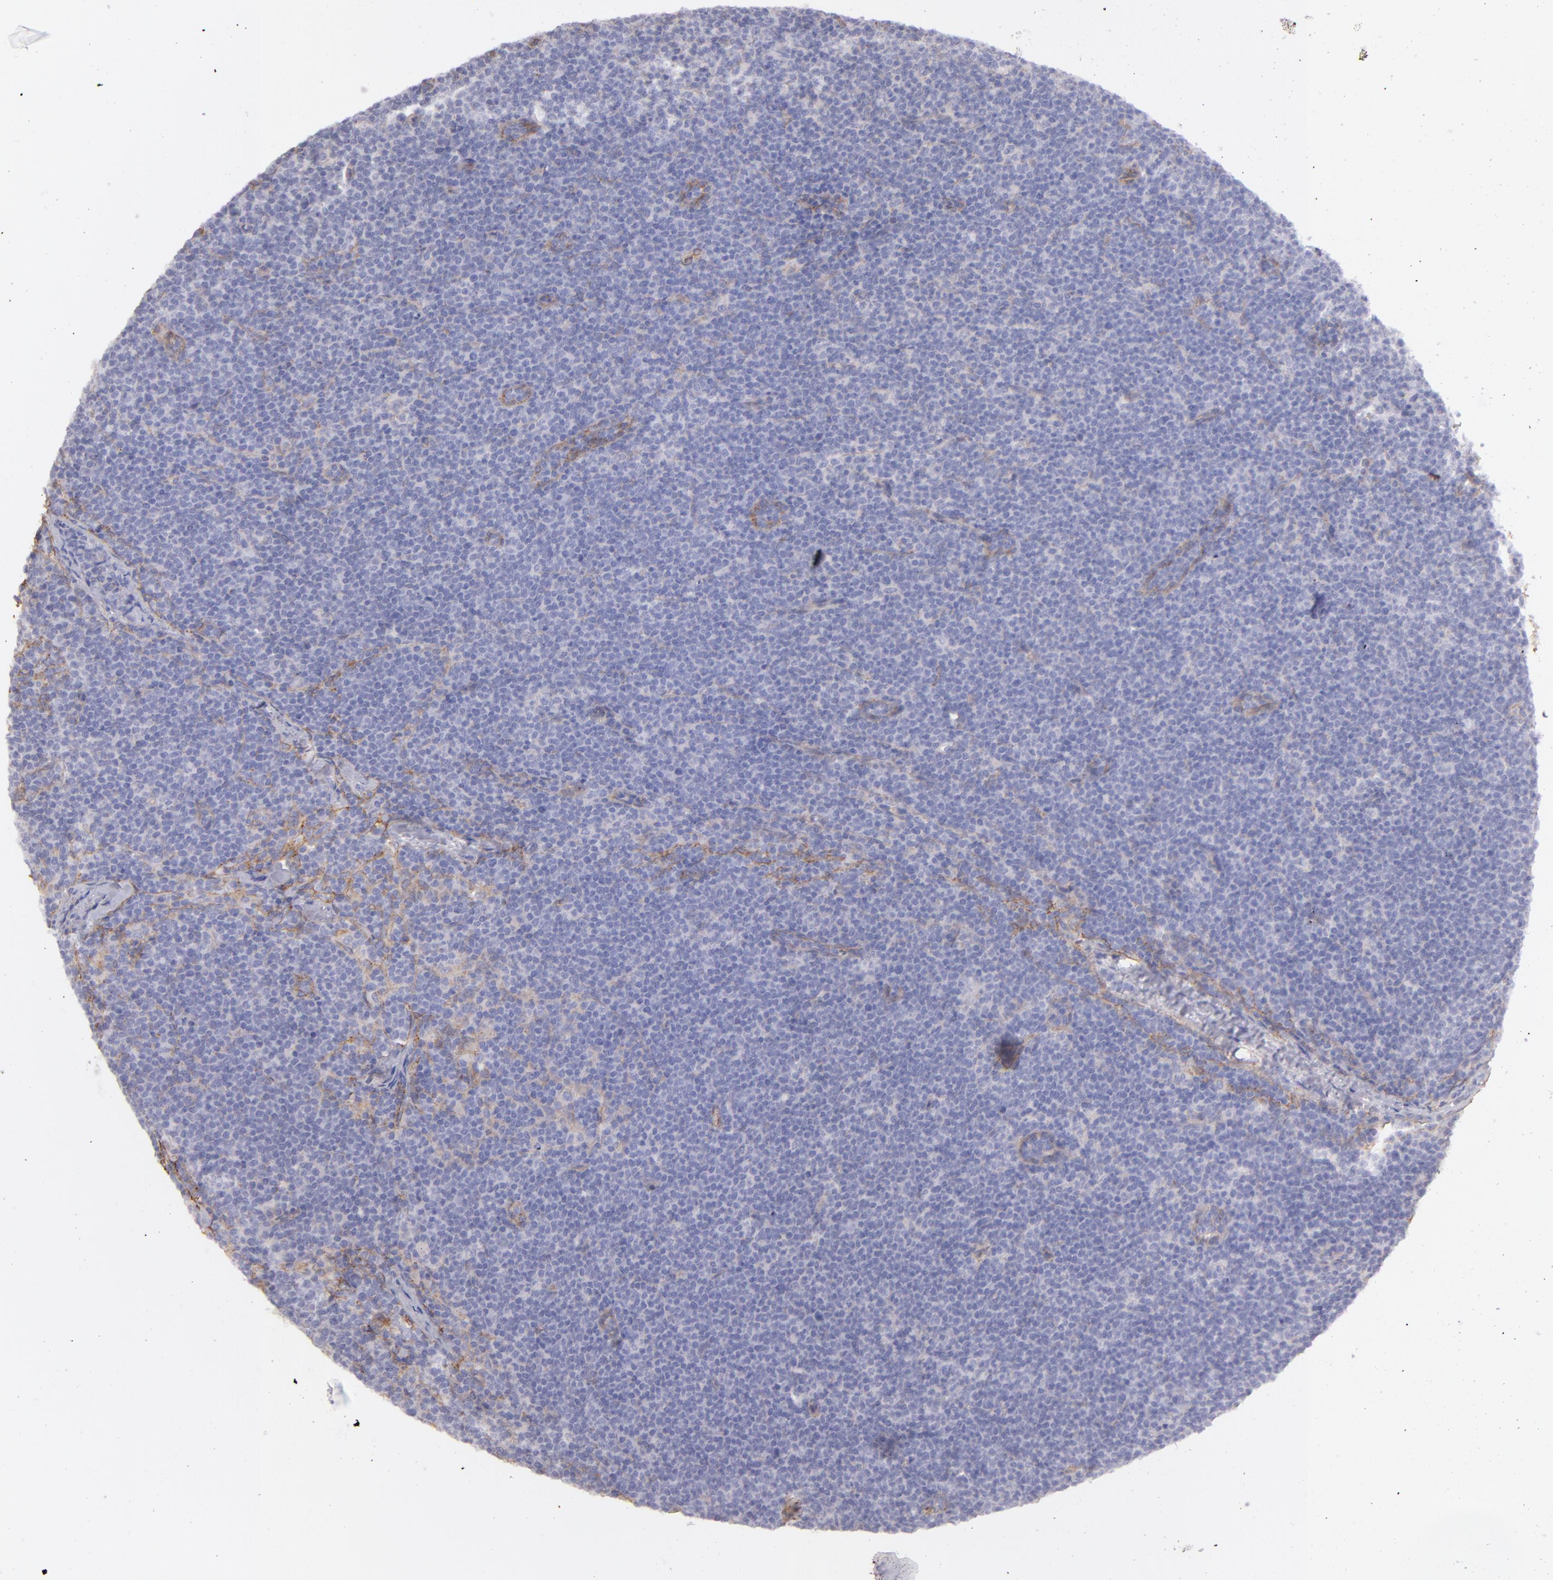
{"staining": {"intensity": "negative", "quantity": "none", "location": "none"}, "tissue": "lymphoma", "cell_type": "Tumor cells", "image_type": "cancer", "snomed": [{"axis": "morphology", "description": "Malignant lymphoma, non-Hodgkin's type, High grade"}, {"axis": "topography", "description": "Lymph node"}], "caption": "IHC of malignant lymphoma, non-Hodgkin's type (high-grade) demonstrates no staining in tumor cells. (Brightfield microscopy of DAB (3,3'-diaminobenzidine) immunohistochemistry at high magnification).", "gene": "CD151", "patient": {"sex": "female", "age": 58}}